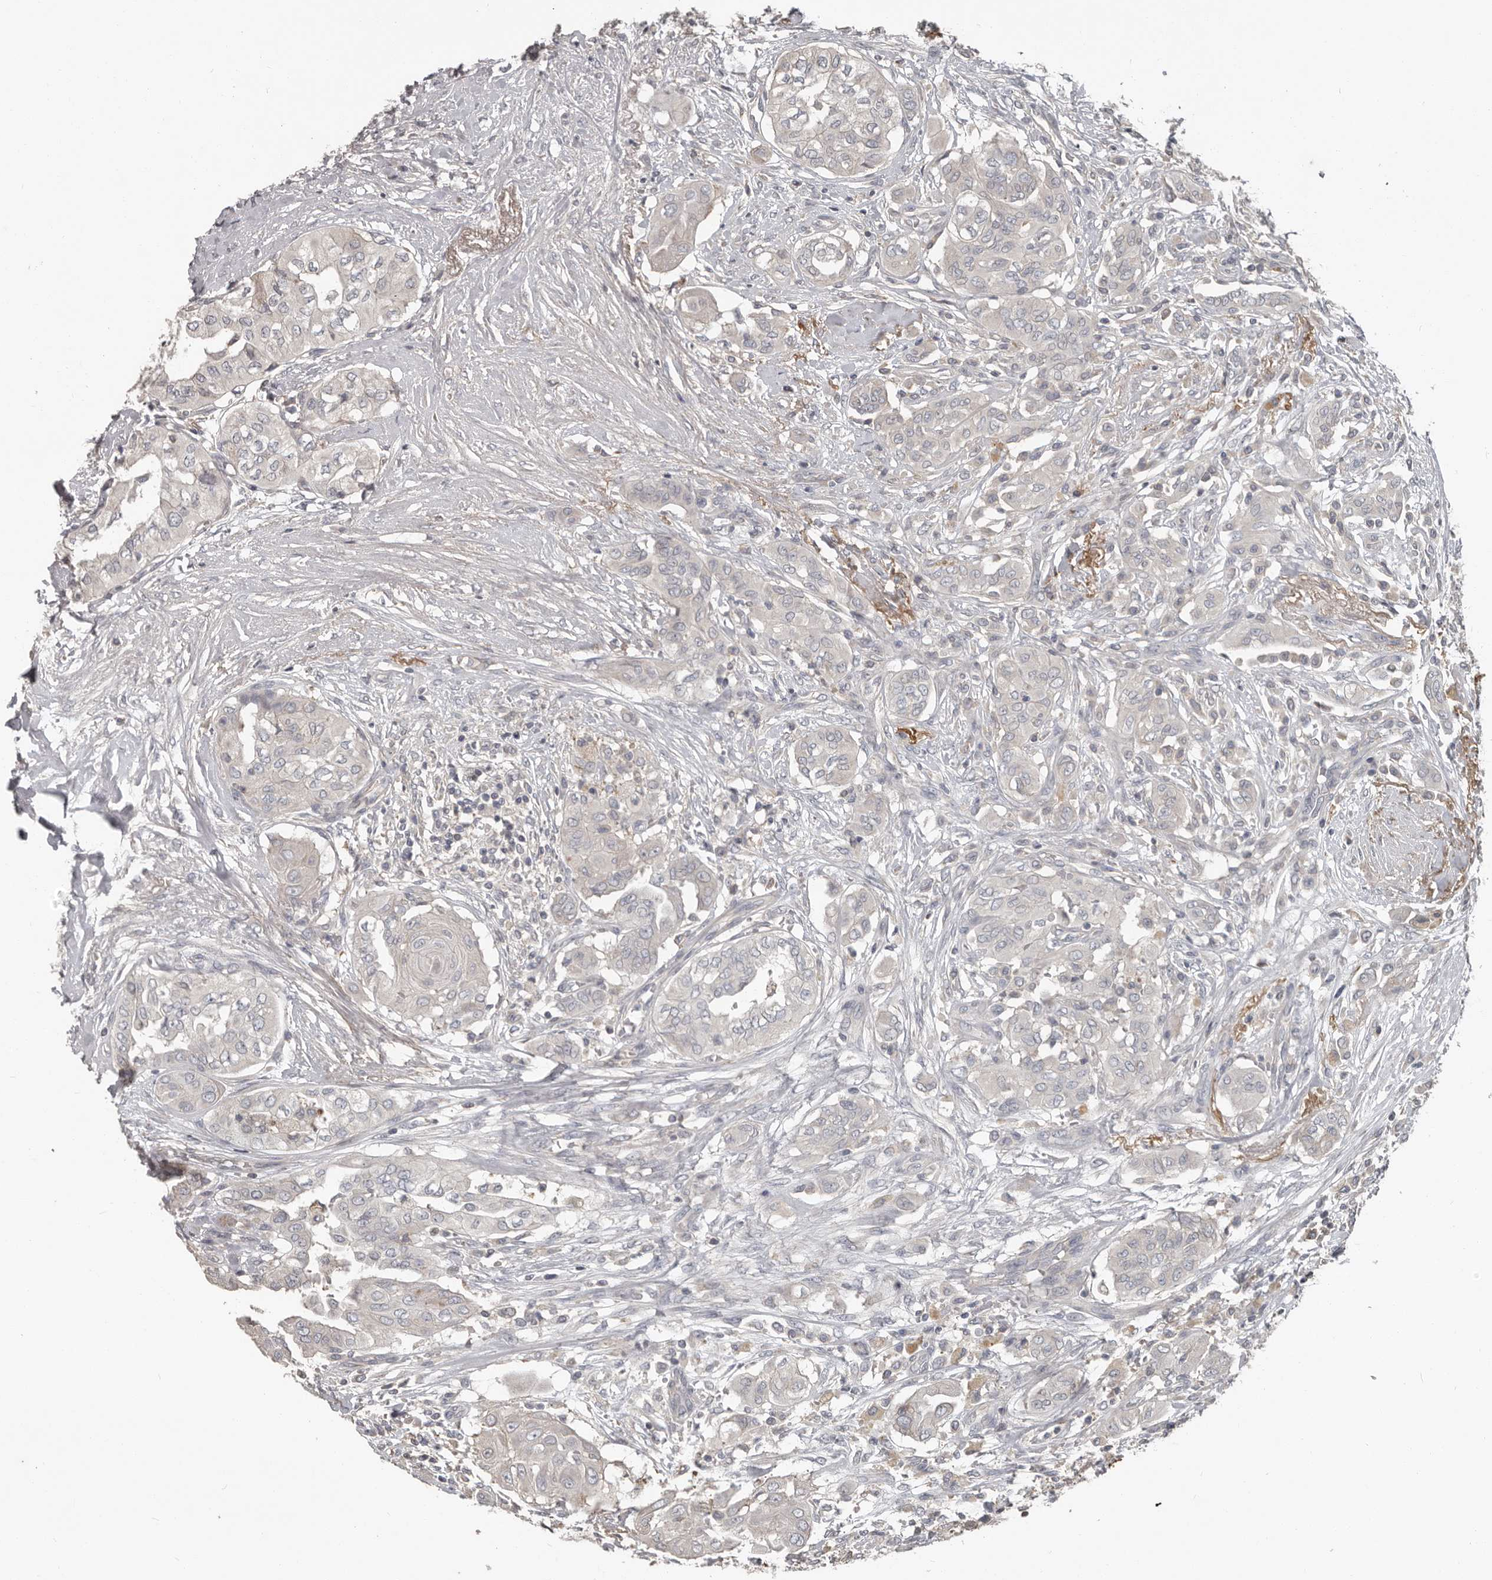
{"staining": {"intensity": "negative", "quantity": "none", "location": "none"}, "tissue": "thyroid cancer", "cell_type": "Tumor cells", "image_type": "cancer", "snomed": [{"axis": "morphology", "description": "Papillary adenocarcinoma, NOS"}, {"axis": "topography", "description": "Thyroid gland"}], "caption": "This histopathology image is of papillary adenocarcinoma (thyroid) stained with immunohistochemistry (IHC) to label a protein in brown with the nuclei are counter-stained blue. There is no expression in tumor cells.", "gene": "CA6", "patient": {"sex": "female", "age": 59}}